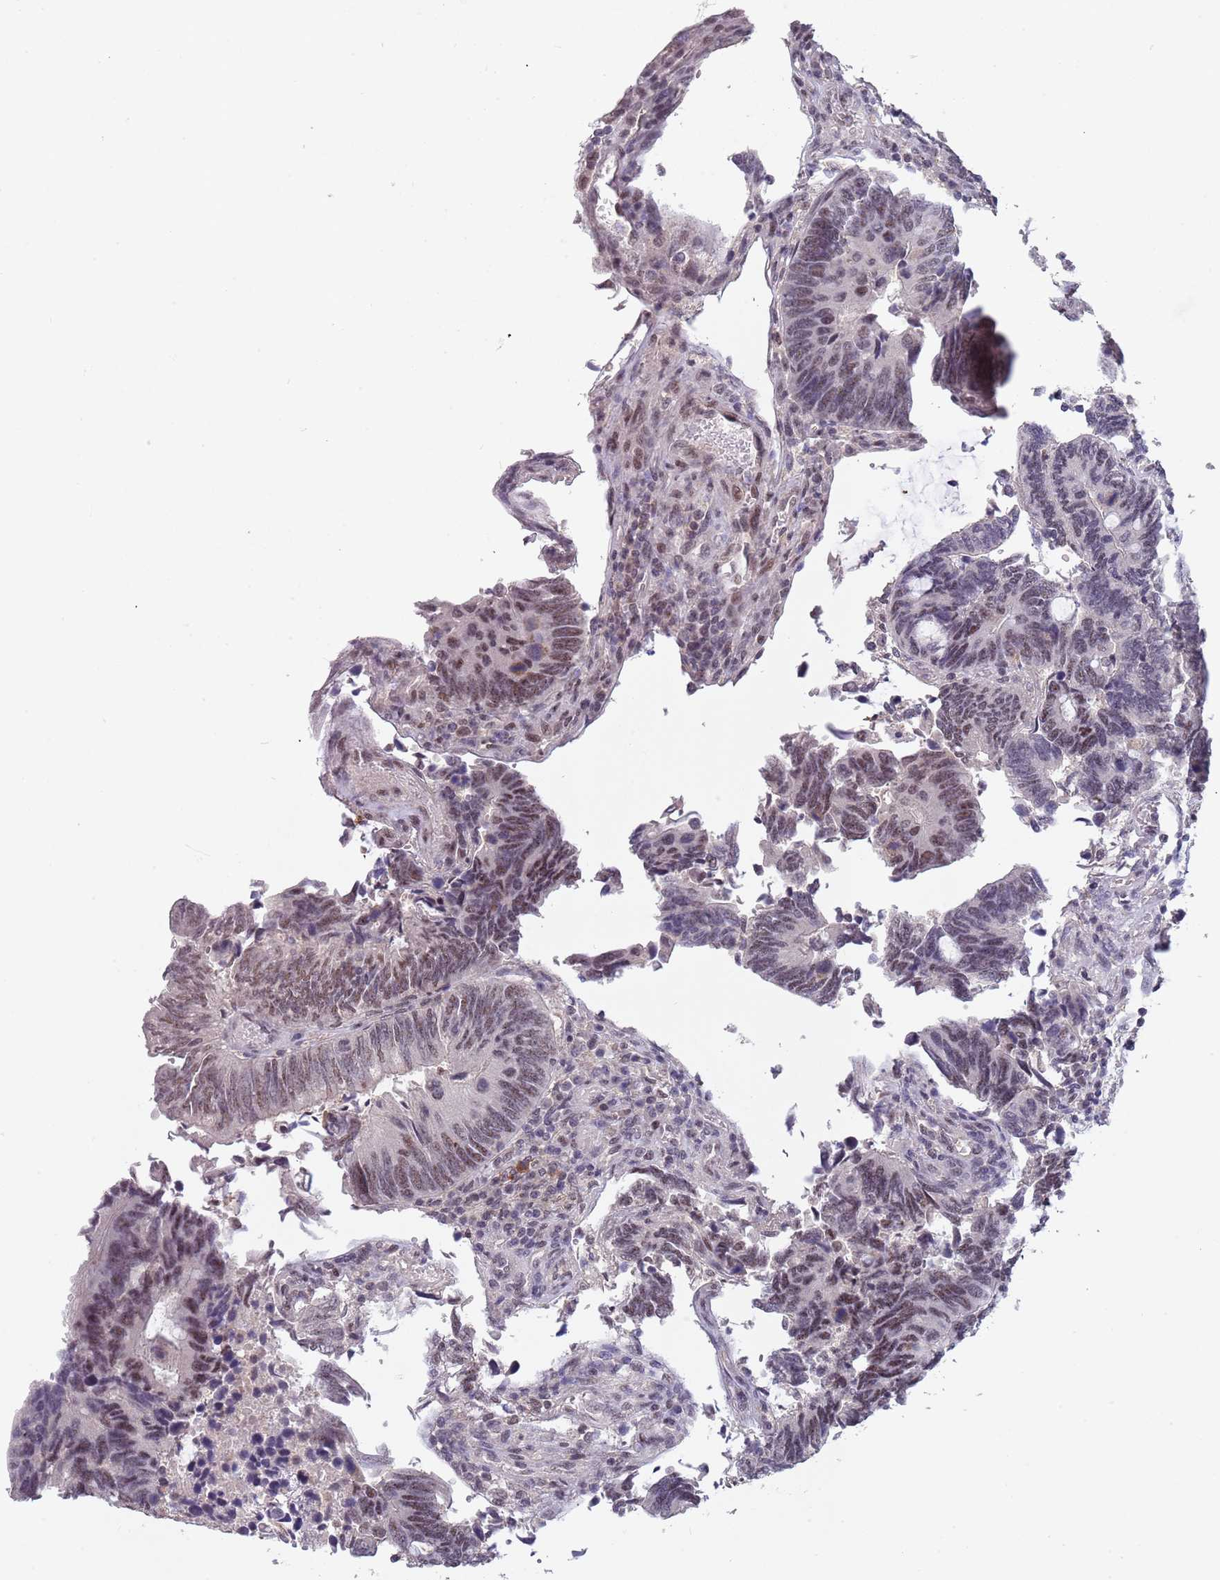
{"staining": {"intensity": "moderate", "quantity": "25%-75%", "location": "nuclear"}, "tissue": "colorectal cancer", "cell_type": "Tumor cells", "image_type": "cancer", "snomed": [{"axis": "morphology", "description": "Adenocarcinoma, NOS"}, {"axis": "topography", "description": "Colon"}], "caption": "A photomicrograph showing moderate nuclear staining in about 25%-75% of tumor cells in colorectal cancer, as visualized by brown immunohistochemical staining.", "gene": "CIZ1", "patient": {"sex": "male", "age": 87}}